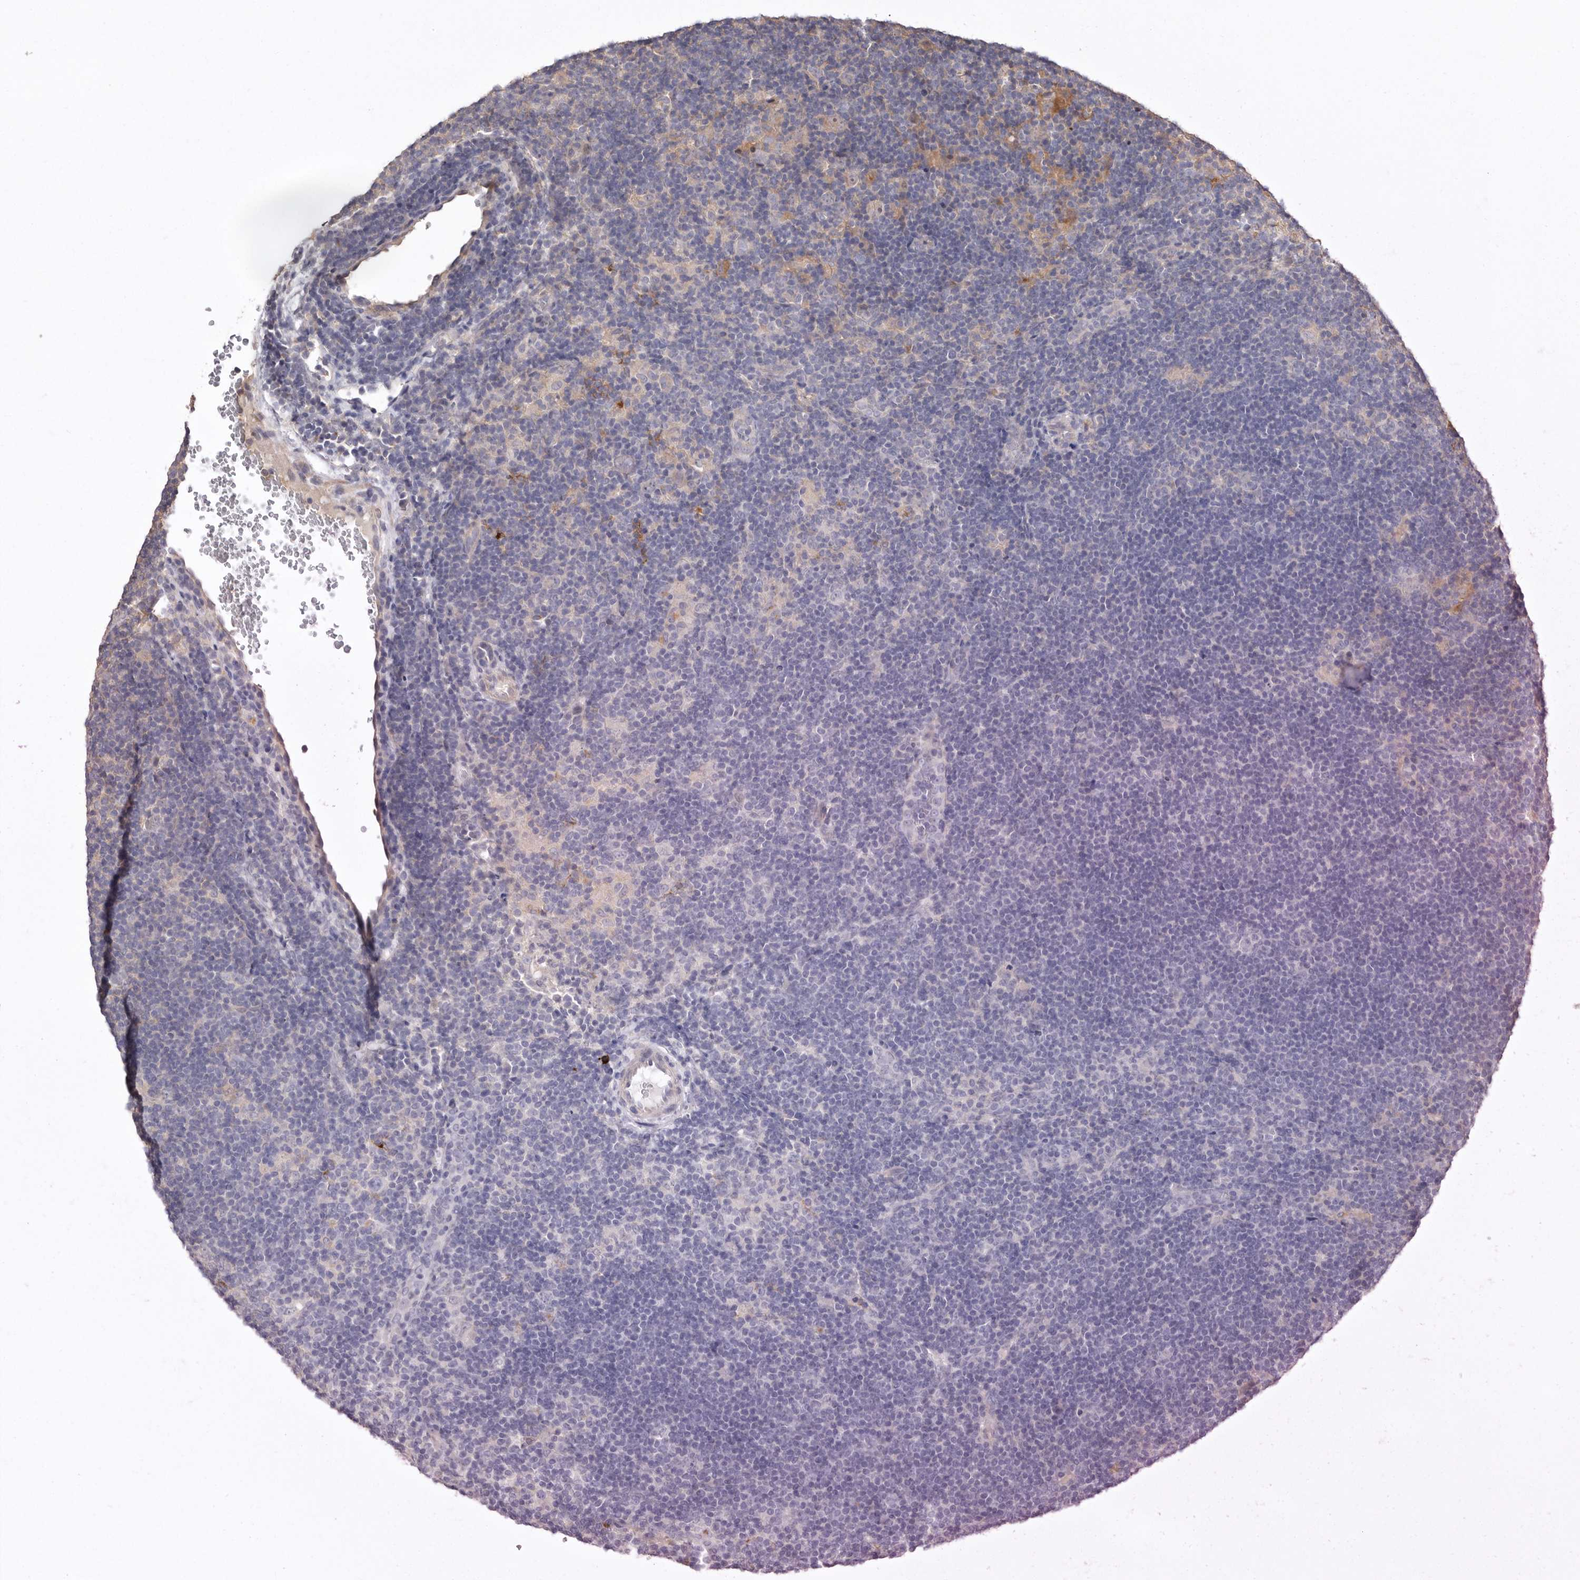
{"staining": {"intensity": "negative", "quantity": "none", "location": "none"}, "tissue": "lymphoma", "cell_type": "Tumor cells", "image_type": "cancer", "snomed": [{"axis": "morphology", "description": "Hodgkin's disease, NOS"}, {"axis": "topography", "description": "Lymph node"}], "caption": "DAB (3,3'-diaminobenzidine) immunohistochemical staining of lymphoma exhibits no significant staining in tumor cells.", "gene": "RWDD1", "patient": {"sex": "female", "age": 57}}